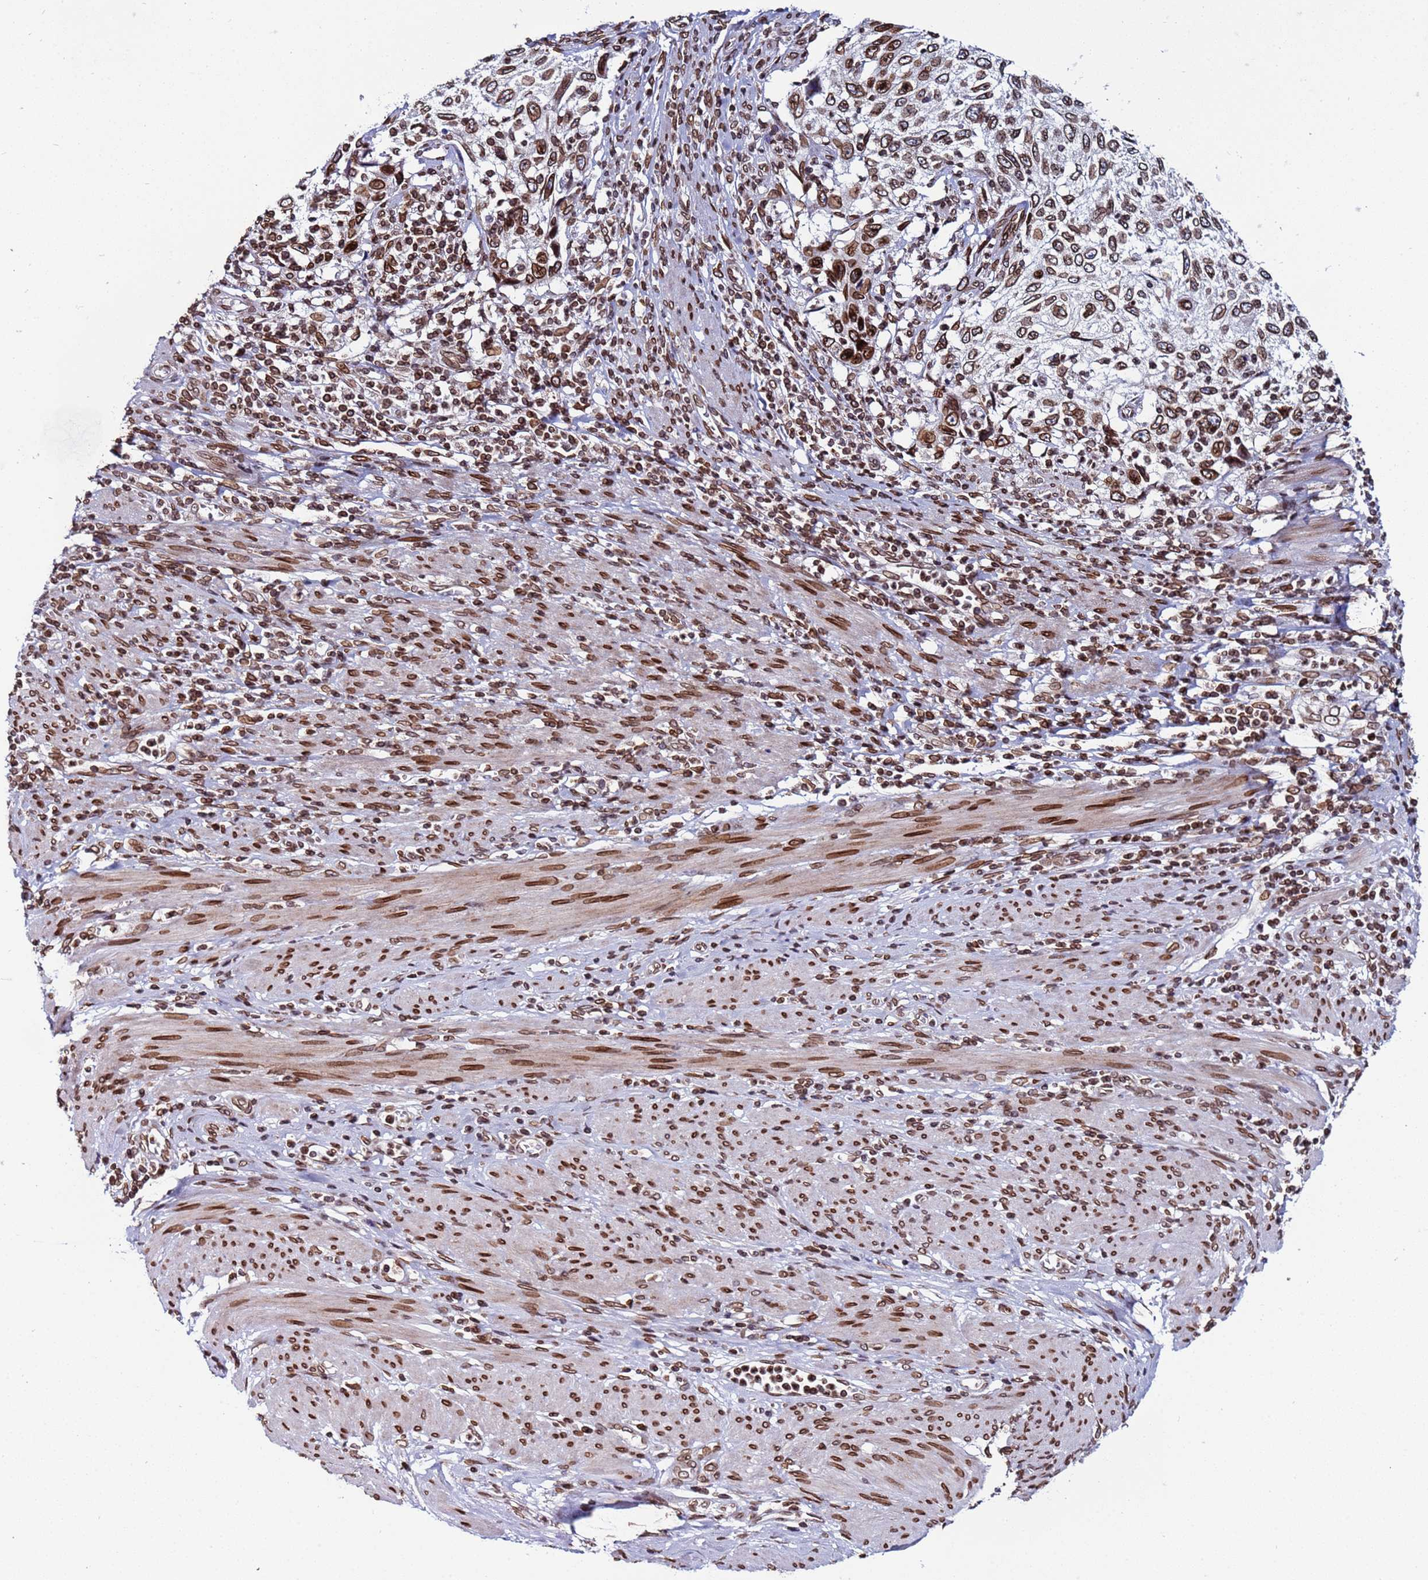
{"staining": {"intensity": "strong", "quantity": ">75%", "location": "cytoplasmic/membranous,nuclear"}, "tissue": "cervical cancer", "cell_type": "Tumor cells", "image_type": "cancer", "snomed": [{"axis": "morphology", "description": "Squamous cell carcinoma, NOS"}, {"axis": "topography", "description": "Cervix"}], "caption": "A histopathology image of human squamous cell carcinoma (cervical) stained for a protein displays strong cytoplasmic/membranous and nuclear brown staining in tumor cells.", "gene": "TOR1AIP1", "patient": {"sex": "female", "age": 70}}